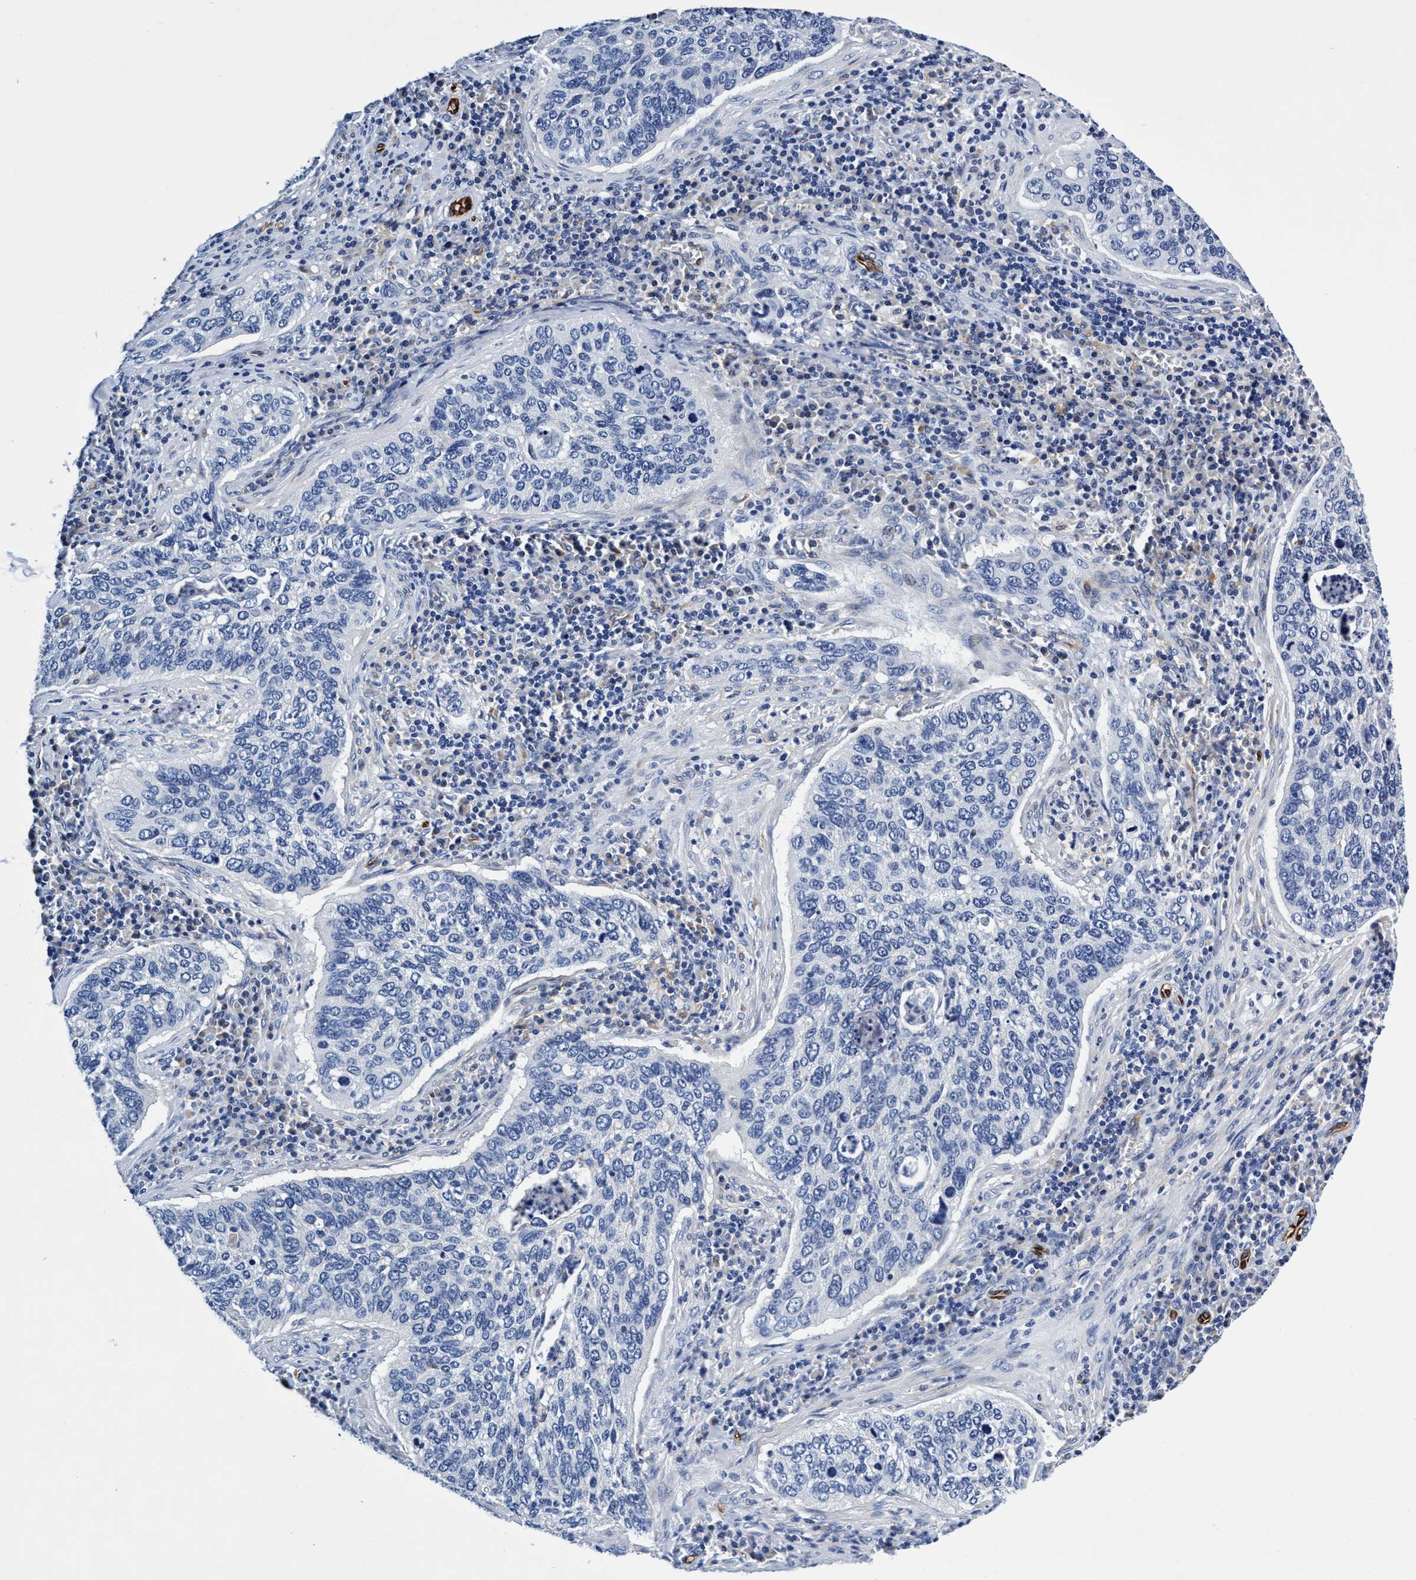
{"staining": {"intensity": "negative", "quantity": "none", "location": "none"}, "tissue": "cervical cancer", "cell_type": "Tumor cells", "image_type": "cancer", "snomed": [{"axis": "morphology", "description": "Squamous cell carcinoma, NOS"}, {"axis": "topography", "description": "Cervix"}], "caption": "A histopathology image of cervical cancer stained for a protein demonstrates no brown staining in tumor cells.", "gene": "UBALD2", "patient": {"sex": "female", "age": 53}}